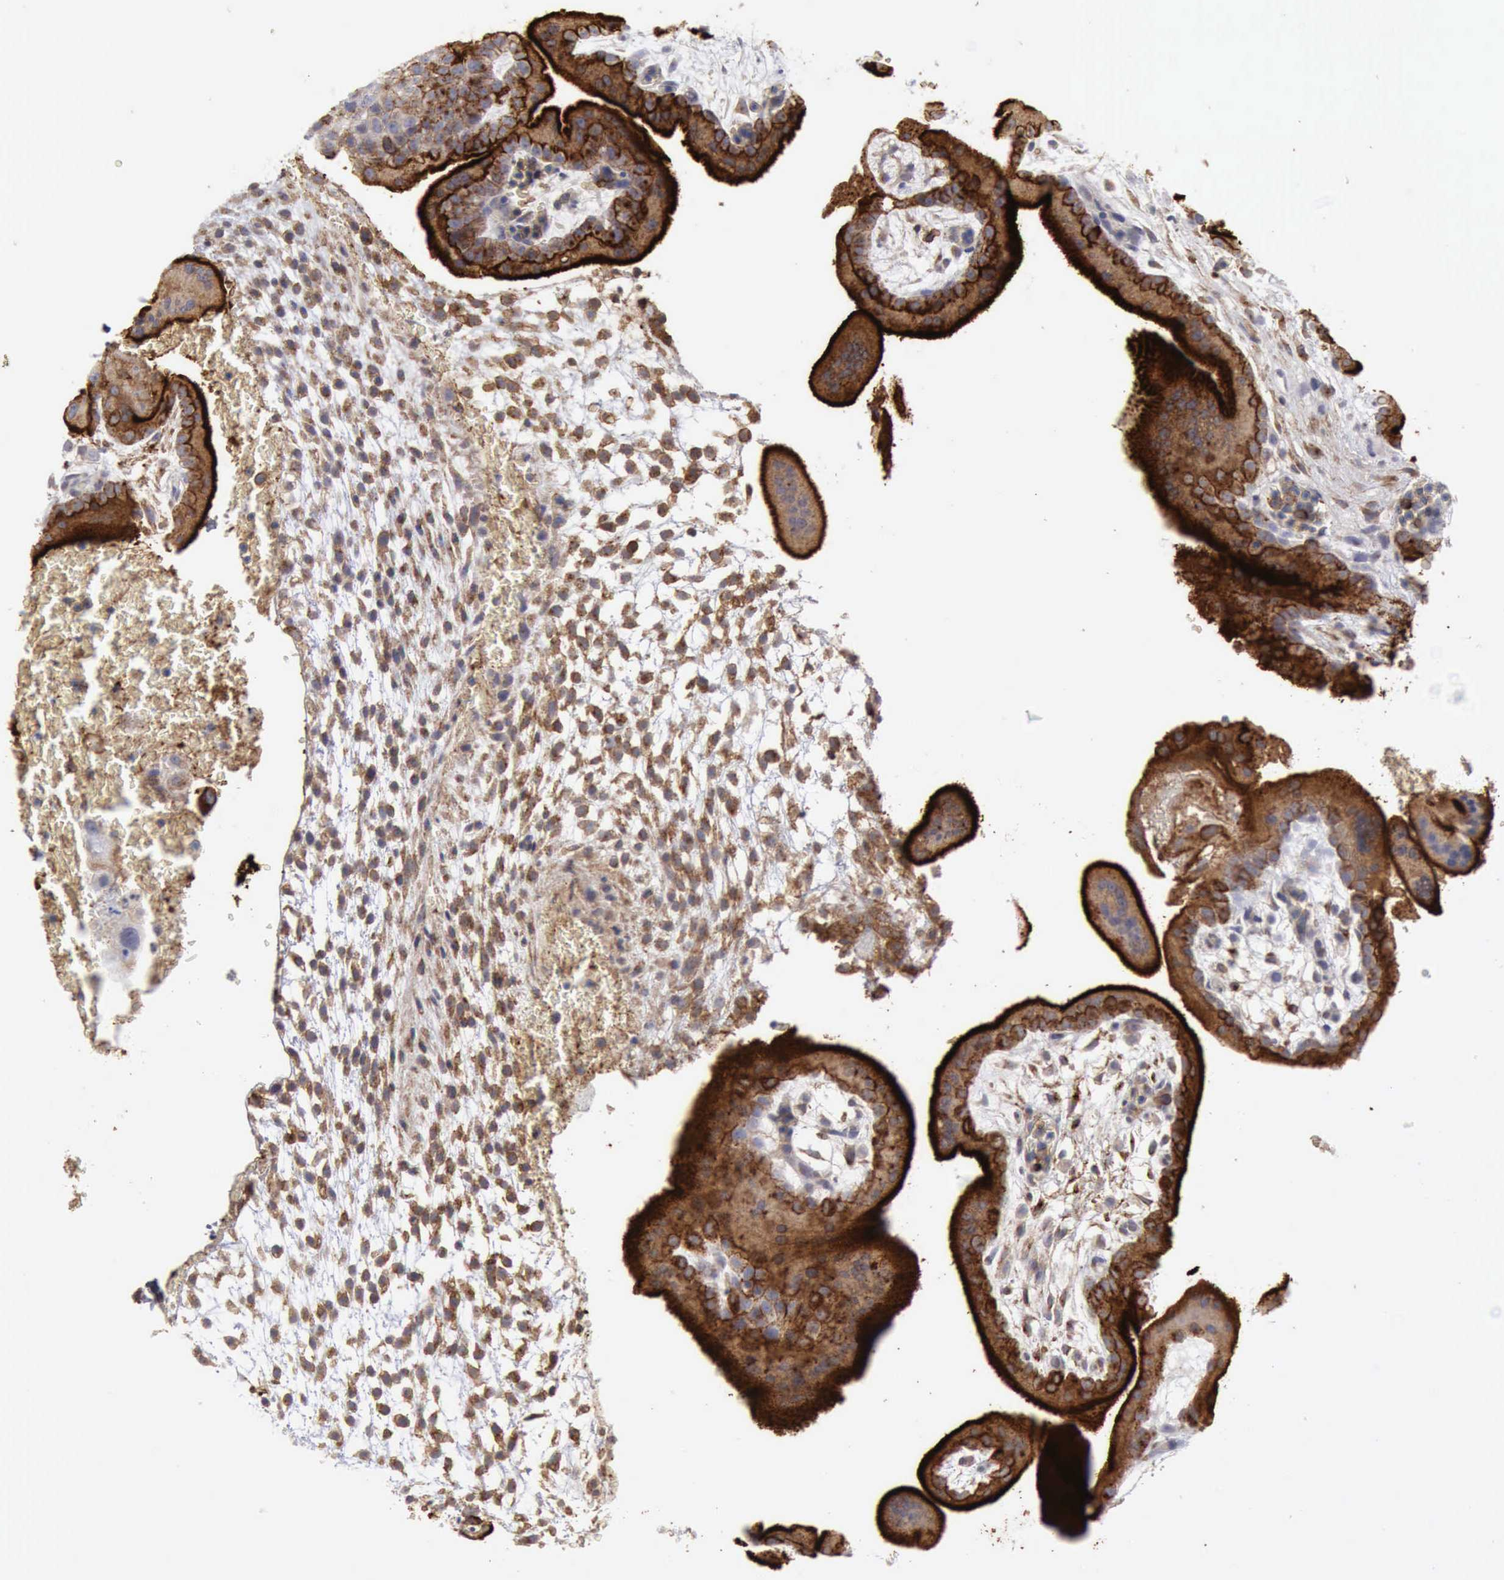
{"staining": {"intensity": "moderate", "quantity": ">75%", "location": "cytoplasmic/membranous"}, "tissue": "placenta", "cell_type": "Decidual cells", "image_type": "normal", "snomed": [{"axis": "morphology", "description": "Normal tissue, NOS"}, {"axis": "topography", "description": "Placenta"}], "caption": "Placenta stained with immunohistochemistry (IHC) demonstrates moderate cytoplasmic/membranous expression in approximately >75% of decidual cells.", "gene": "TFRC", "patient": {"sex": "female", "age": 35}}